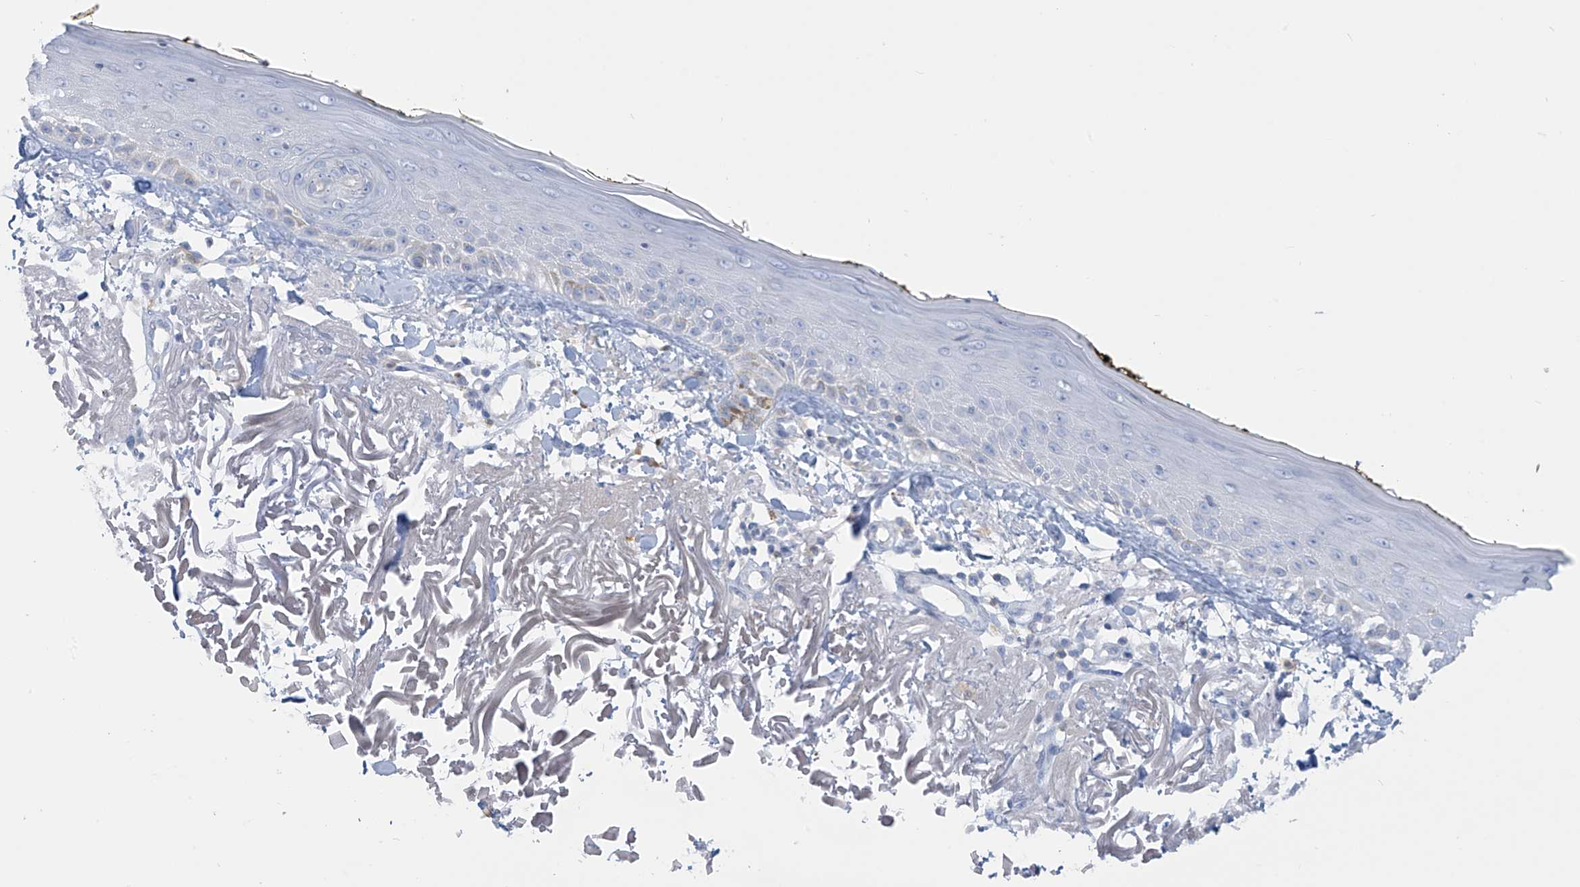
{"staining": {"intensity": "negative", "quantity": "none", "location": "none"}, "tissue": "skin", "cell_type": "Fibroblasts", "image_type": "normal", "snomed": [{"axis": "morphology", "description": "Normal tissue, NOS"}, {"axis": "topography", "description": "Skin"}, {"axis": "topography", "description": "Skeletal muscle"}], "caption": "Immunohistochemistry photomicrograph of normal human skin stained for a protein (brown), which exhibits no expression in fibroblasts. The staining was performed using DAB (3,3'-diaminobenzidine) to visualize the protein expression in brown, while the nuclei were stained in blue with hematoxylin (Magnification: 20x).", "gene": "TRMT2B", "patient": {"sex": "male", "age": 83}}